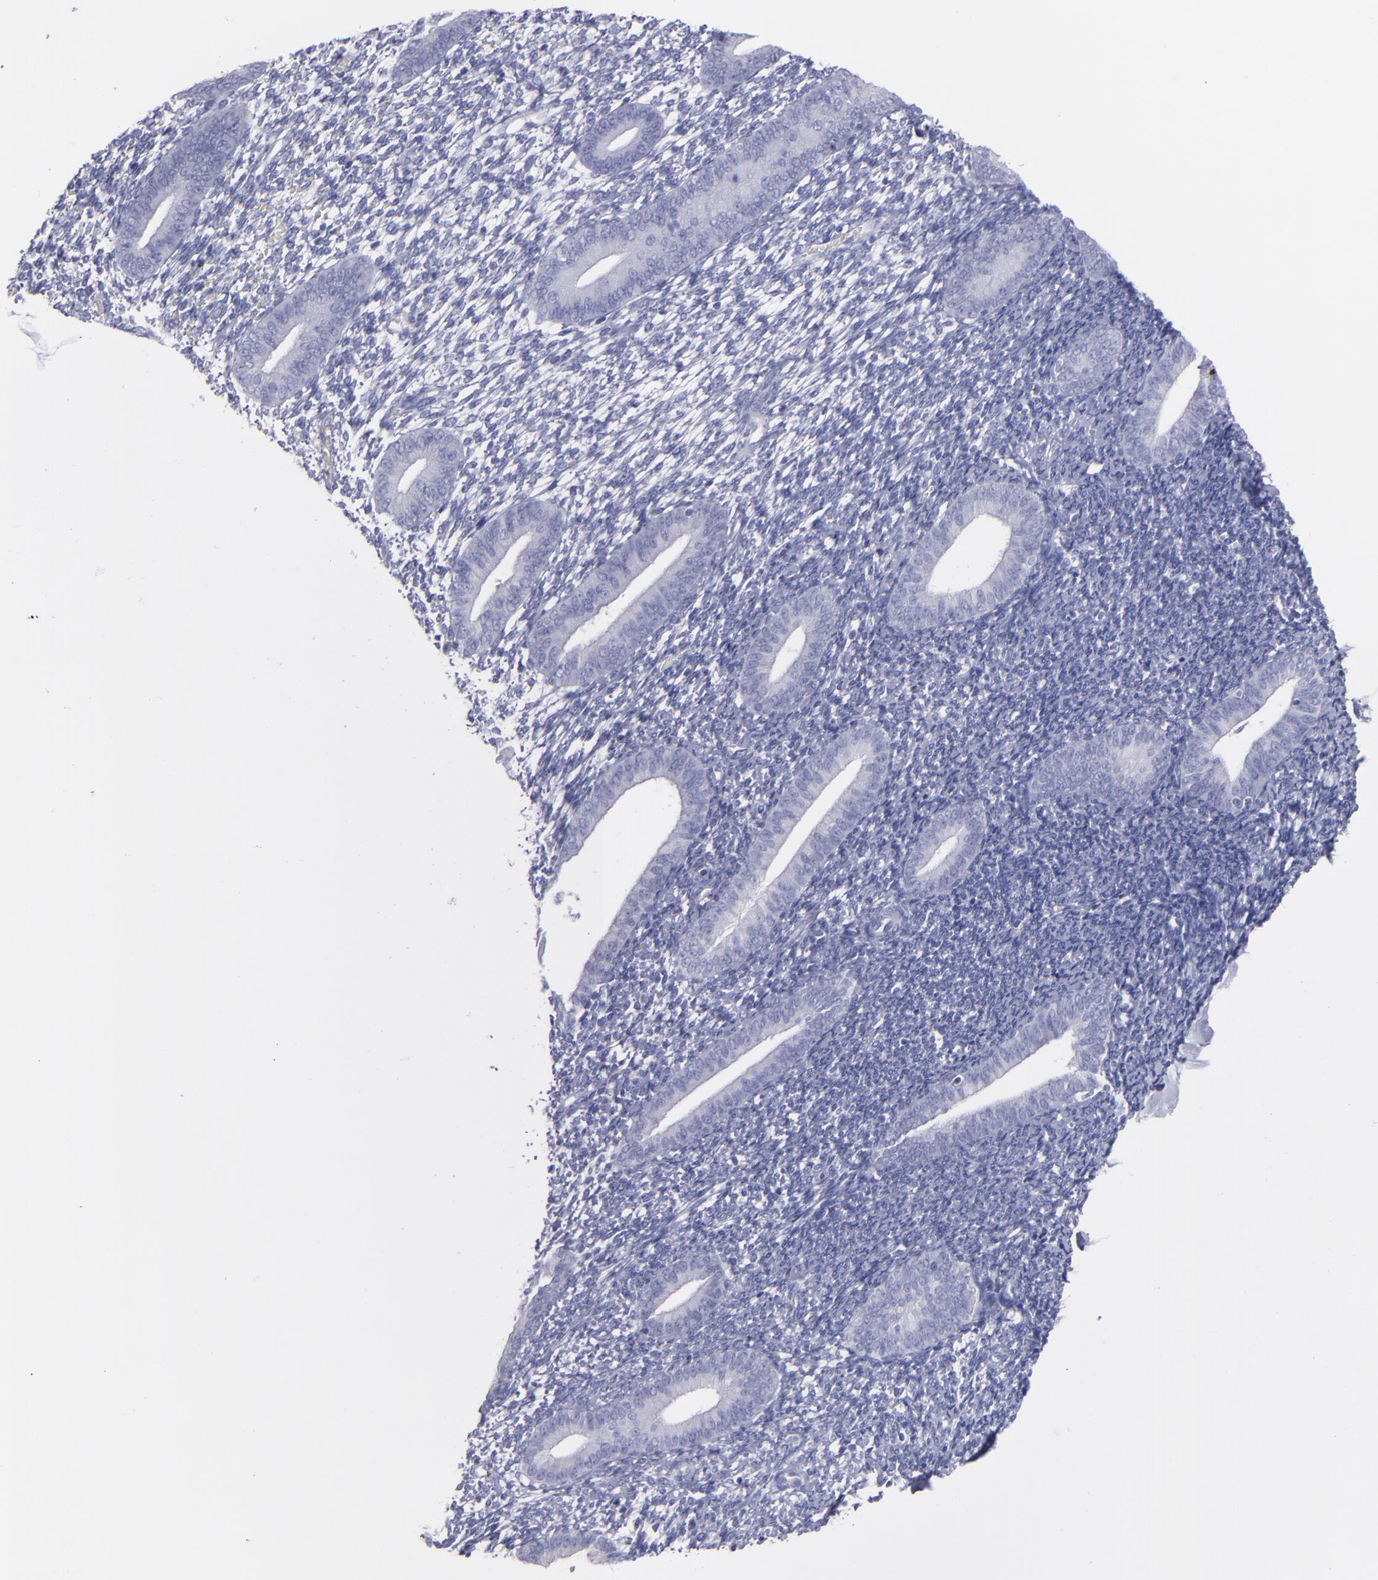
{"staining": {"intensity": "negative", "quantity": "none", "location": "none"}, "tissue": "endometrium", "cell_type": "Cells in endometrial stroma", "image_type": "normal", "snomed": [{"axis": "morphology", "description": "Normal tissue, NOS"}, {"axis": "topography", "description": "Smooth muscle"}, {"axis": "topography", "description": "Endometrium"}], "caption": "A histopathology image of endometrium stained for a protein reveals no brown staining in cells in endometrial stroma. (DAB immunohistochemistry, high magnification).", "gene": "SNAP25", "patient": {"sex": "female", "age": 57}}